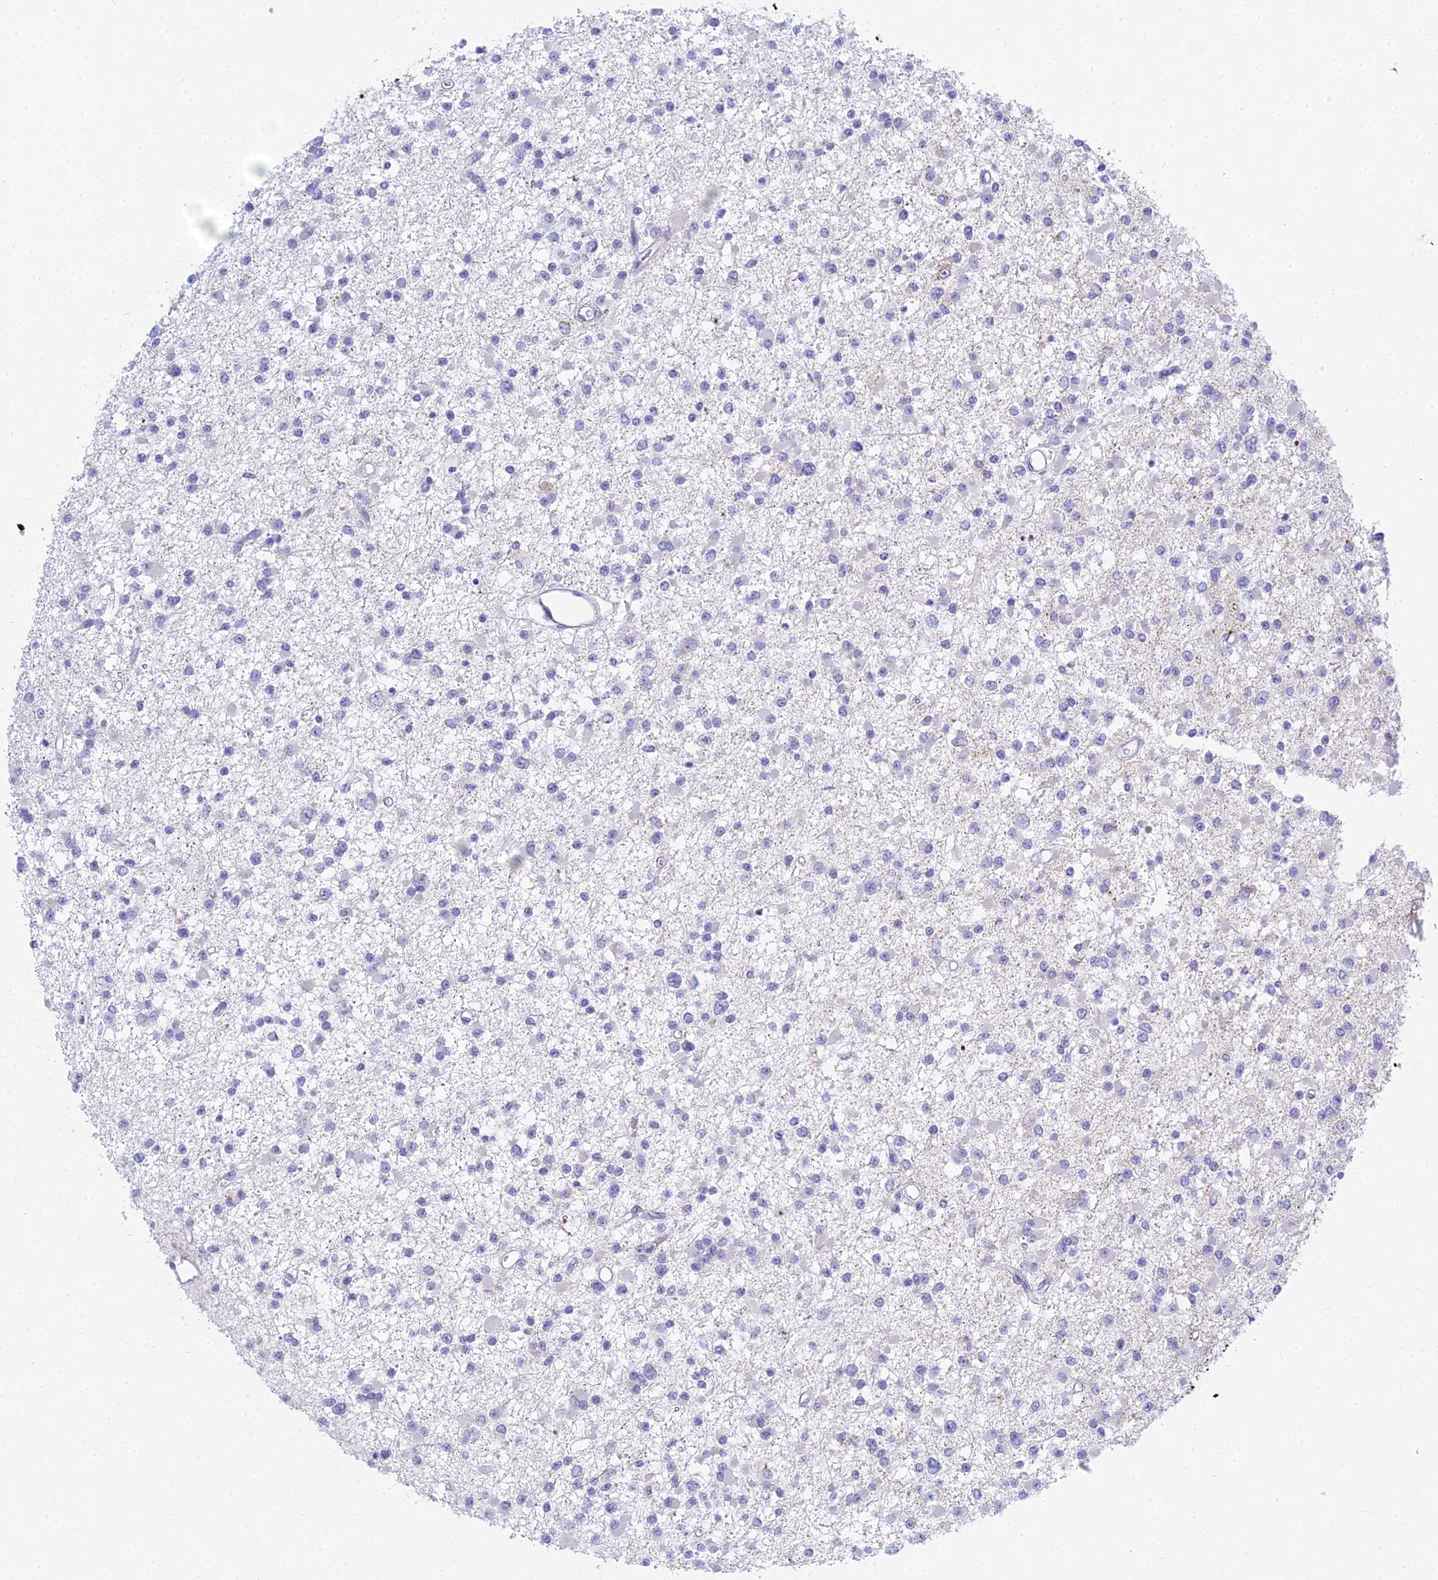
{"staining": {"intensity": "negative", "quantity": "none", "location": "none"}, "tissue": "glioma", "cell_type": "Tumor cells", "image_type": "cancer", "snomed": [{"axis": "morphology", "description": "Glioma, malignant, Low grade"}, {"axis": "topography", "description": "Brain"}], "caption": "This is an immunohistochemistry (IHC) photomicrograph of human malignant low-grade glioma. There is no expression in tumor cells.", "gene": "PRR13", "patient": {"sex": "female", "age": 22}}